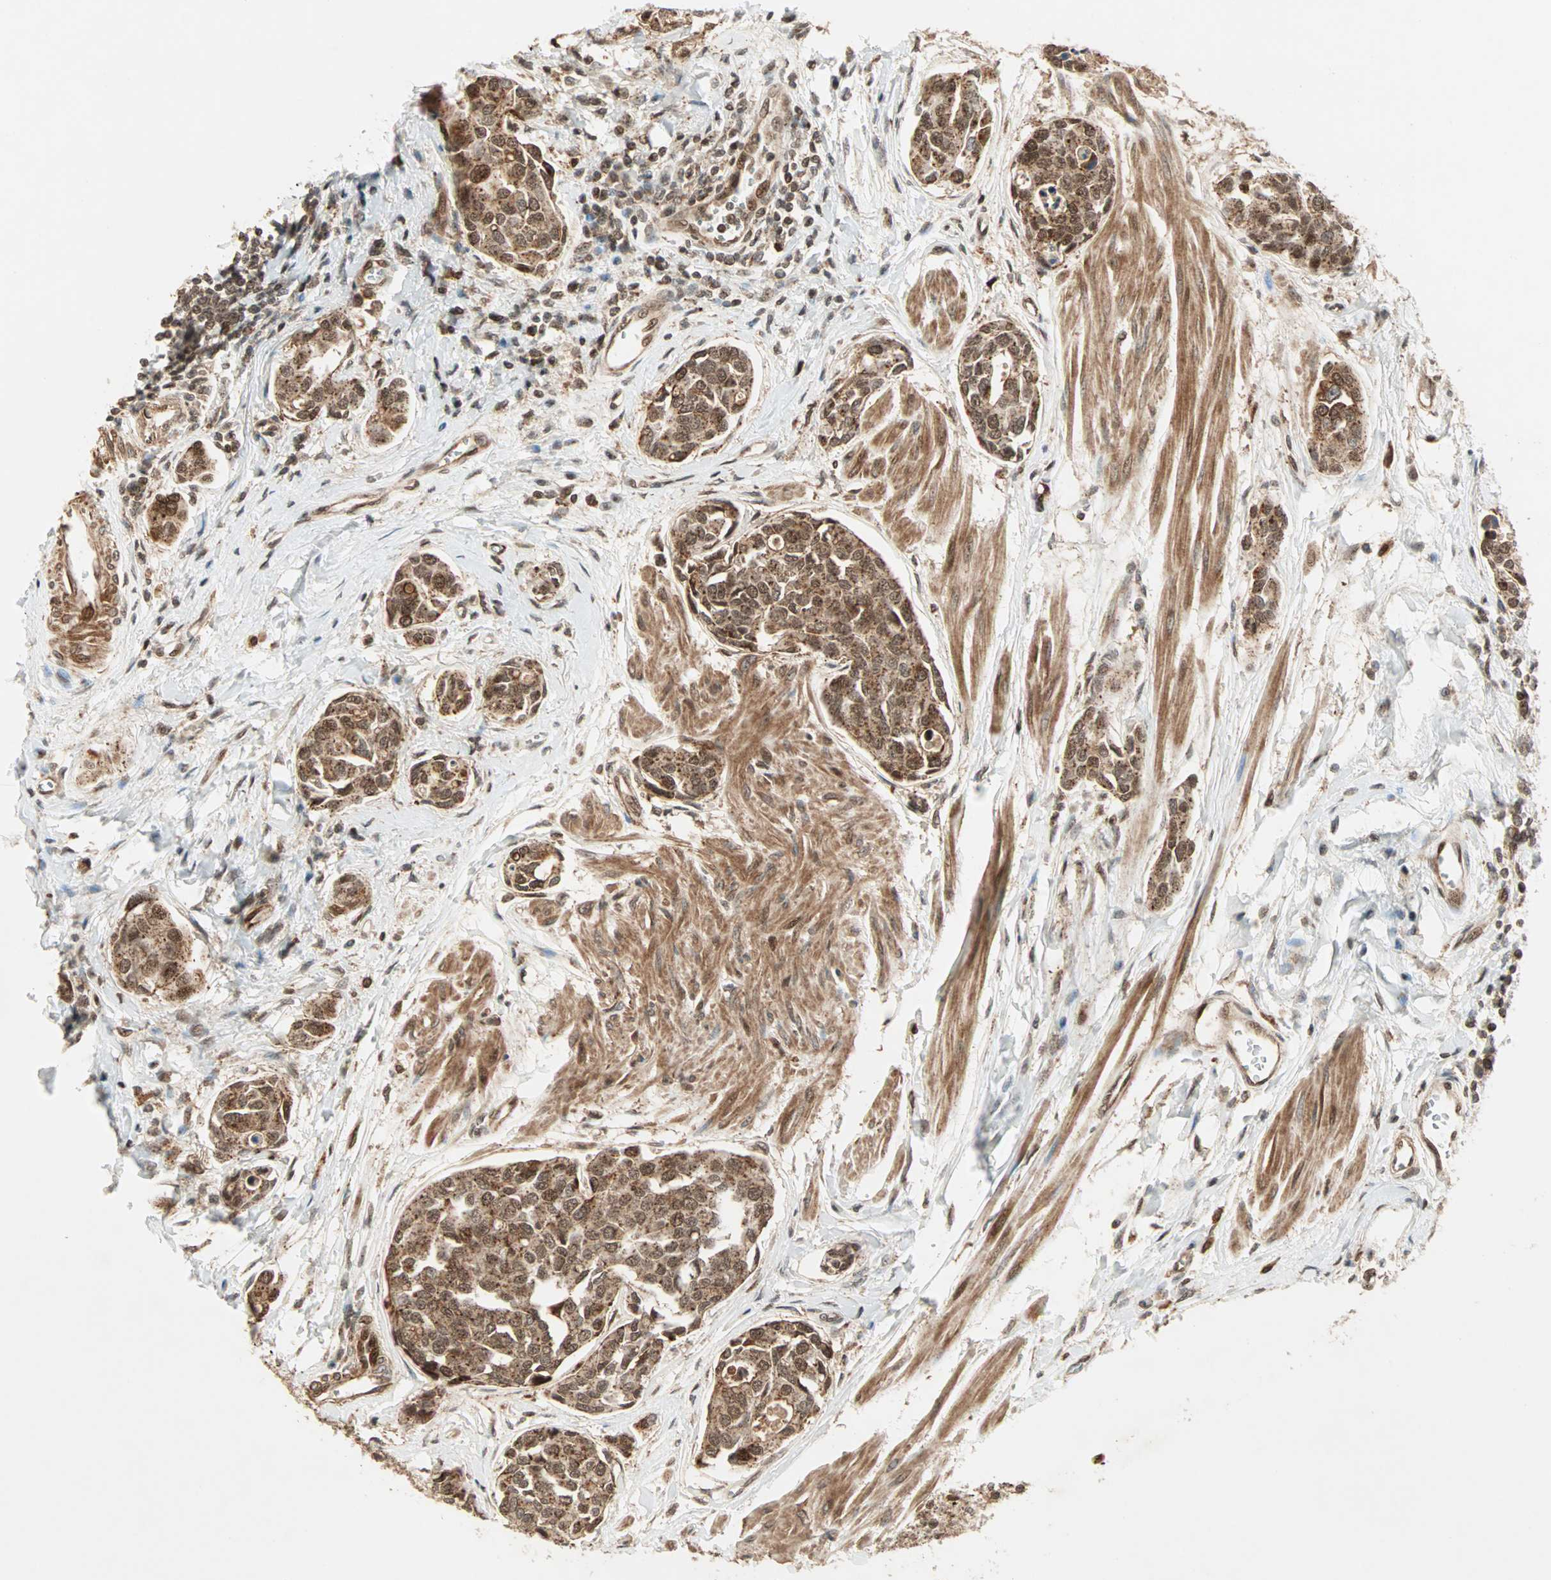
{"staining": {"intensity": "strong", "quantity": ">75%", "location": "cytoplasmic/membranous,nuclear"}, "tissue": "urothelial cancer", "cell_type": "Tumor cells", "image_type": "cancer", "snomed": [{"axis": "morphology", "description": "Urothelial carcinoma, High grade"}, {"axis": "topography", "description": "Urinary bladder"}], "caption": "This photomicrograph reveals high-grade urothelial carcinoma stained with IHC to label a protein in brown. The cytoplasmic/membranous and nuclear of tumor cells show strong positivity for the protein. Nuclei are counter-stained blue.", "gene": "ZBED9", "patient": {"sex": "male", "age": 78}}